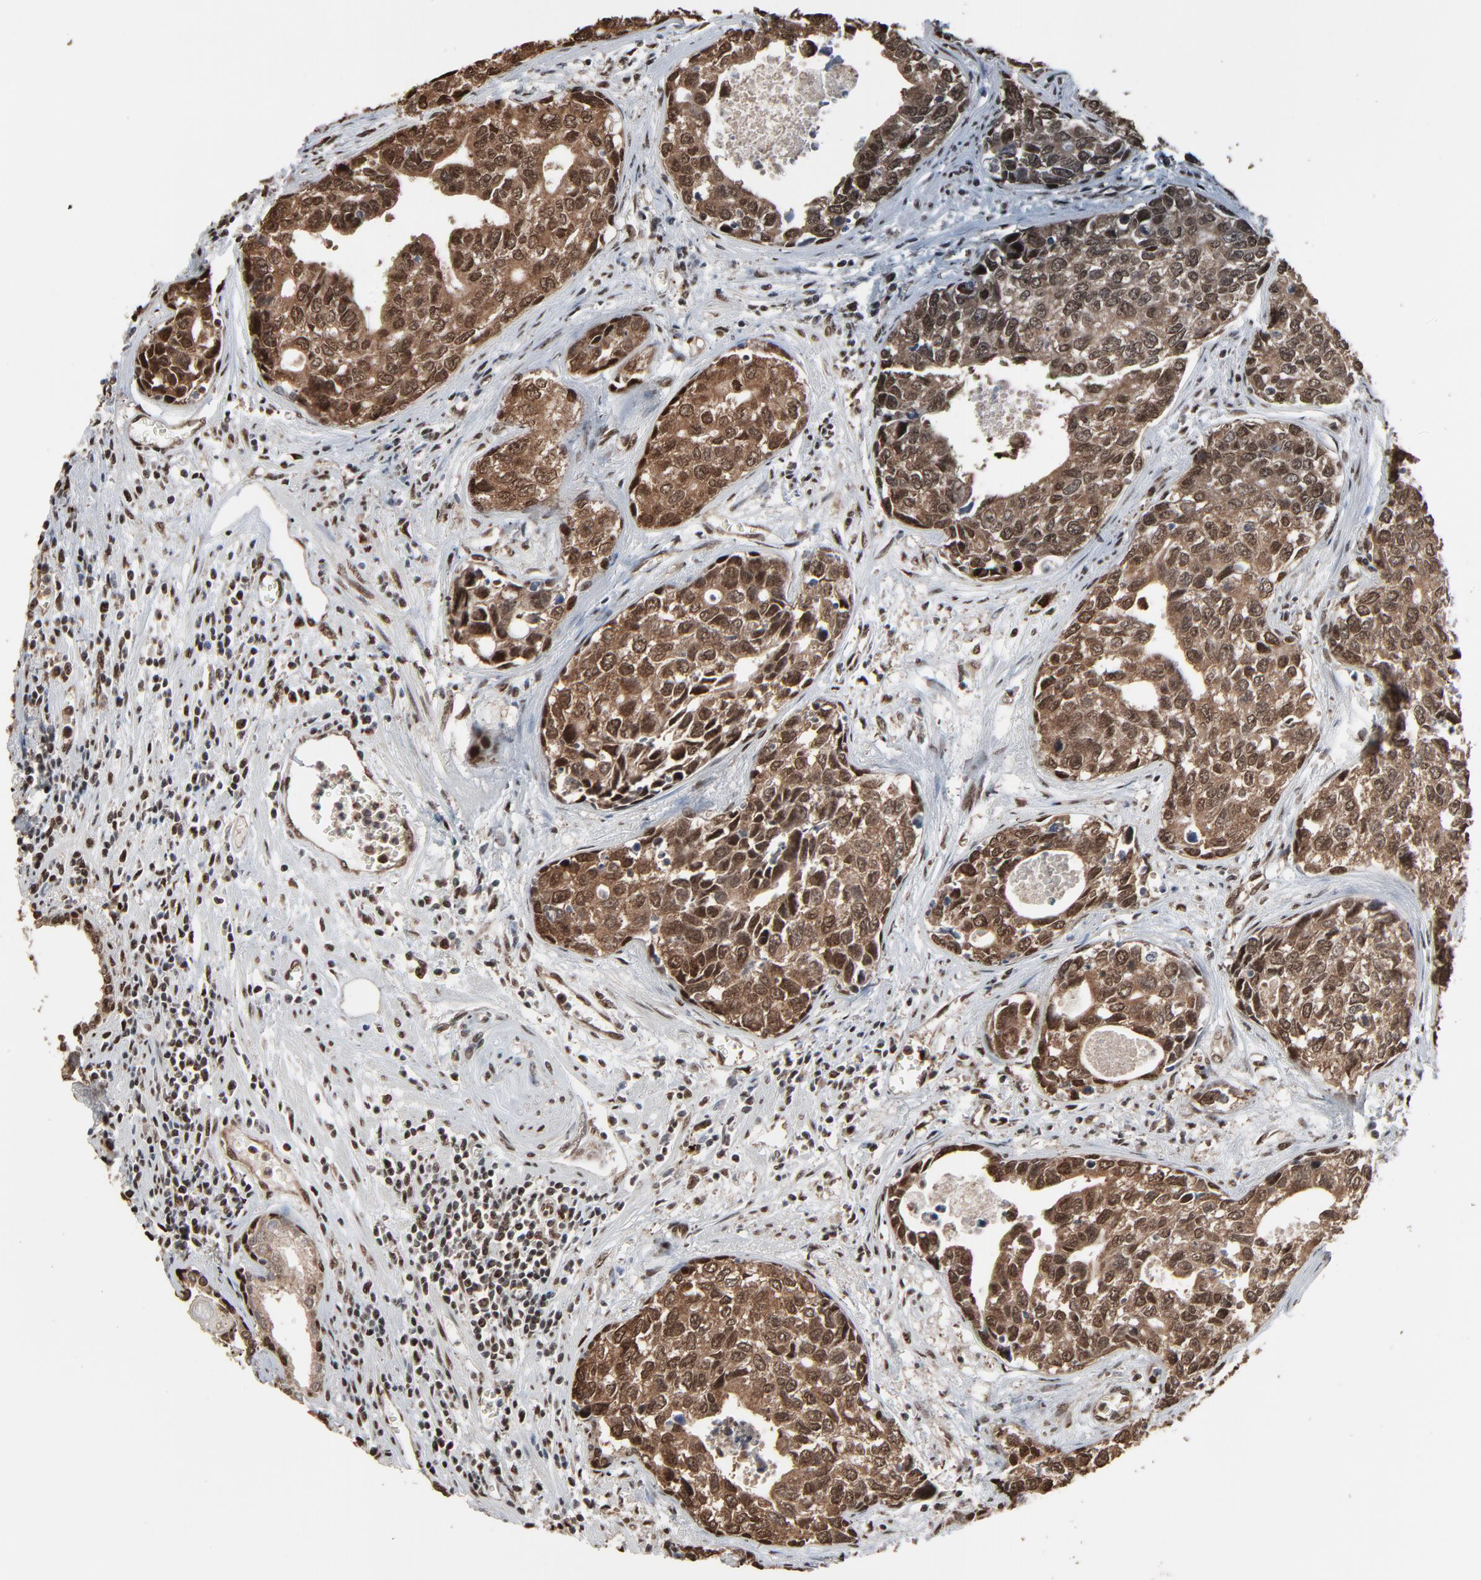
{"staining": {"intensity": "strong", "quantity": ">75%", "location": "cytoplasmic/membranous,nuclear"}, "tissue": "urothelial cancer", "cell_type": "Tumor cells", "image_type": "cancer", "snomed": [{"axis": "morphology", "description": "Urothelial carcinoma, High grade"}, {"axis": "topography", "description": "Urinary bladder"}], "caption": "Protein analysis of urothelial cancer tissue displays strong cytoplasmic/membranous and nuclear expression in approximately >75% of tumor cells. Ihc stains the protein in brown and the nuclei are stained blue.", "gene": "MEIS2", "patient": {"sex": "male", "age": 81}}